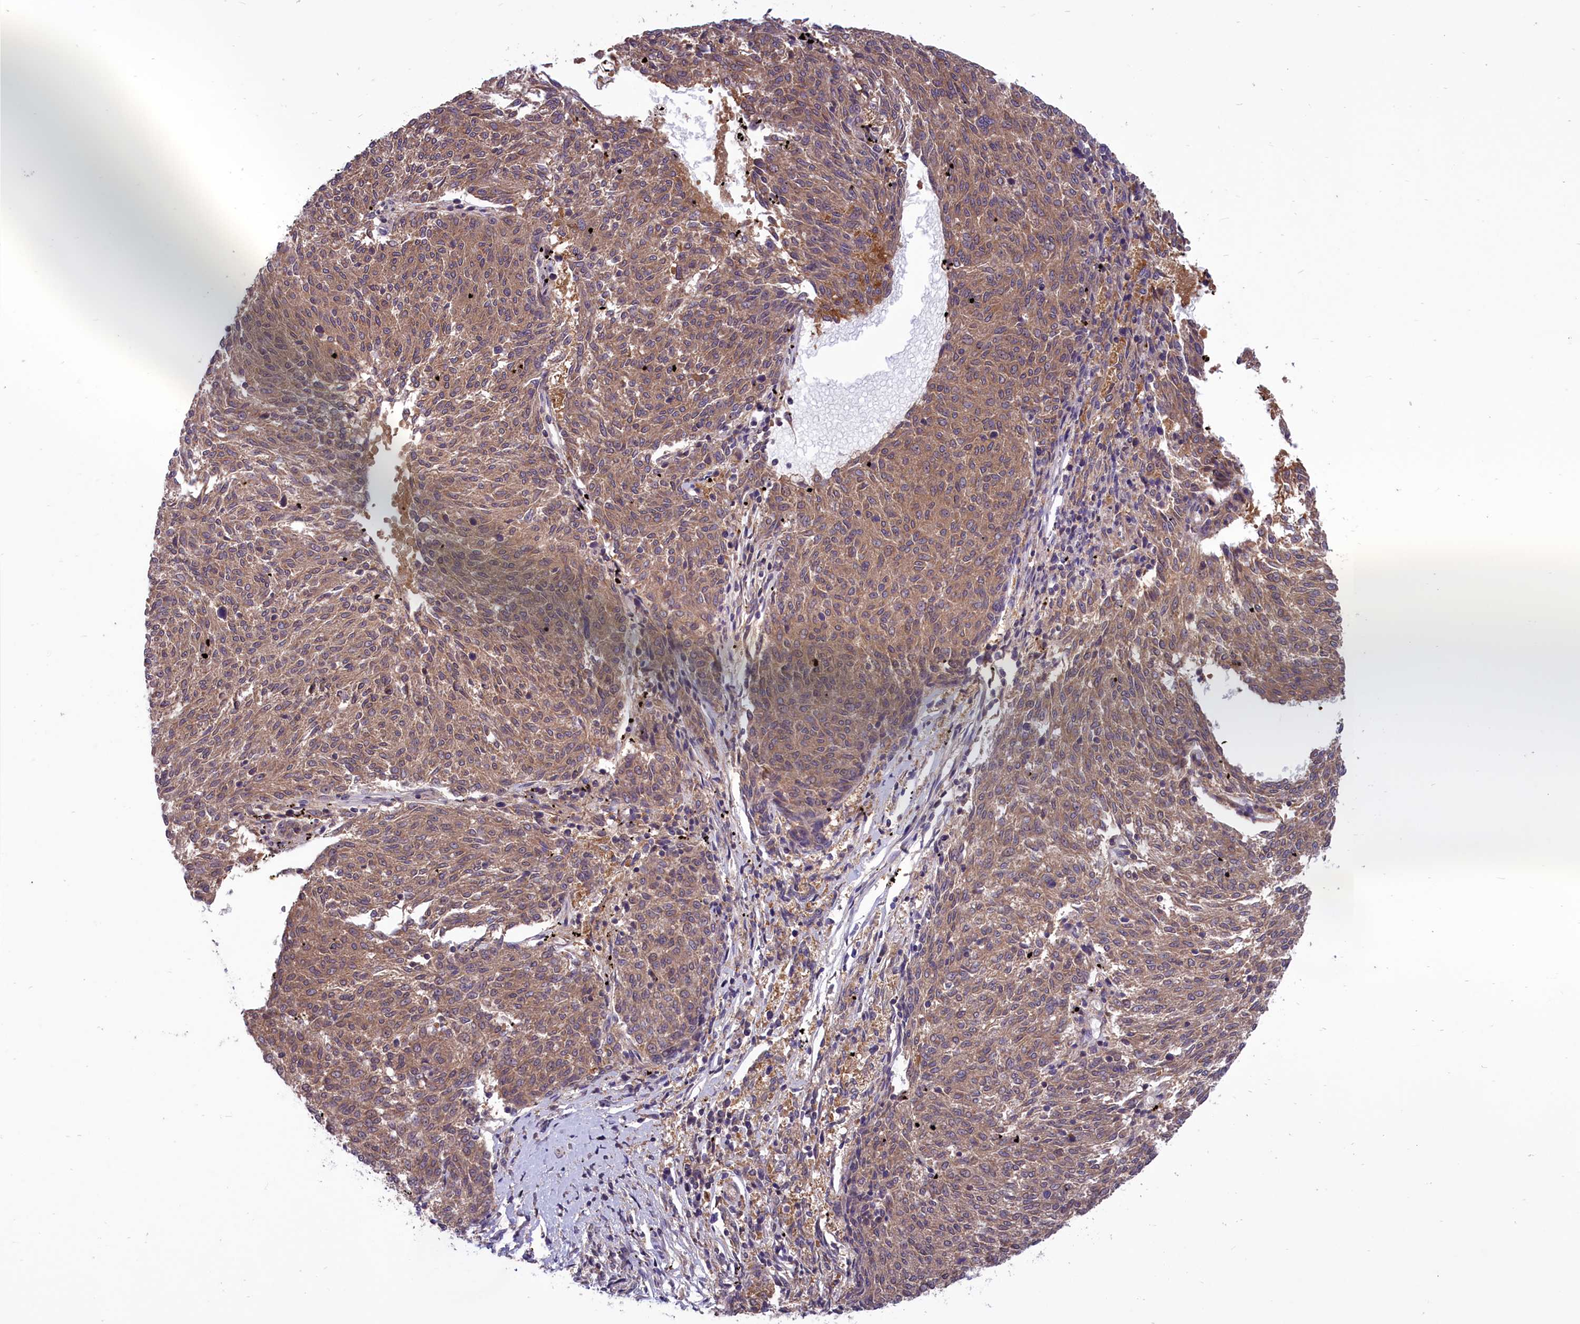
{"staining": {"intensity": "moderate", "quantity": ">75%", "location": "cytoplasmic/membranous"}, "tissue": "melanoma", "cell_type": "Tumor cells", "image_type": "cancer", "snomed": [{"axis": "morphology", "description": "Malignant melanoma, NOS"}, {"axis": "topography", "description": "Skin"}], "caption": "The image exhibits a brown stain indicating the presence of a protein in the cytoplasmic/membranous of tumor cells in malignant melanoma.", "gene": "AMDHD2", "patient": {"sex": "female", "age": 72}}